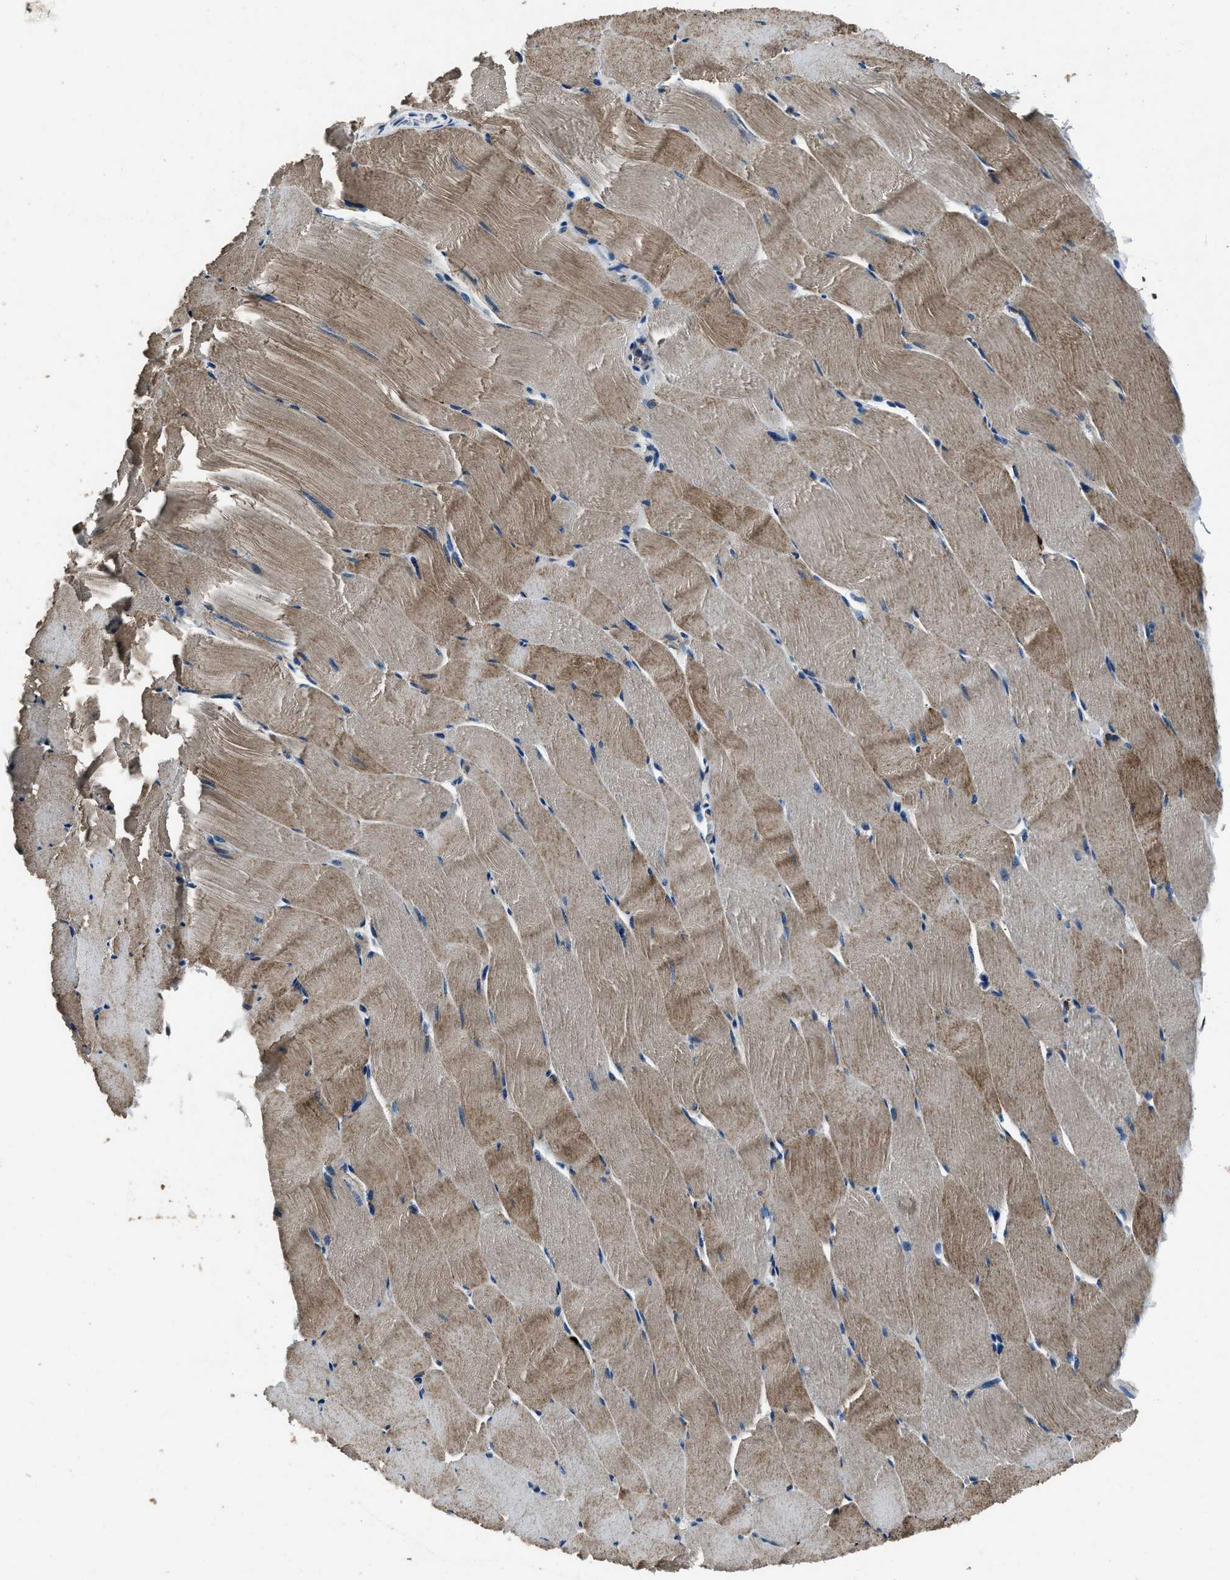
{"staining": {"intensity": "weak", "quantity": "25%-75%", "location": "cytoplasmic/membranous"}, "tissue": "skeletal muscle", "cell_type": "Myocytes", "image_type": "normal", "snomed": [{"axis": "morphology", "description": "Normal tissue, NOS"}, {"axis": "topography", "description": "Skeletal muscle"}], "caption": "Skeletal muscle stained with IHC reveals weak cytoplasmic/membranous staining in approximately 25%-75% of myocytes.", "gene": "OGDH", "patient": {"sex": "male", "age": 62}}